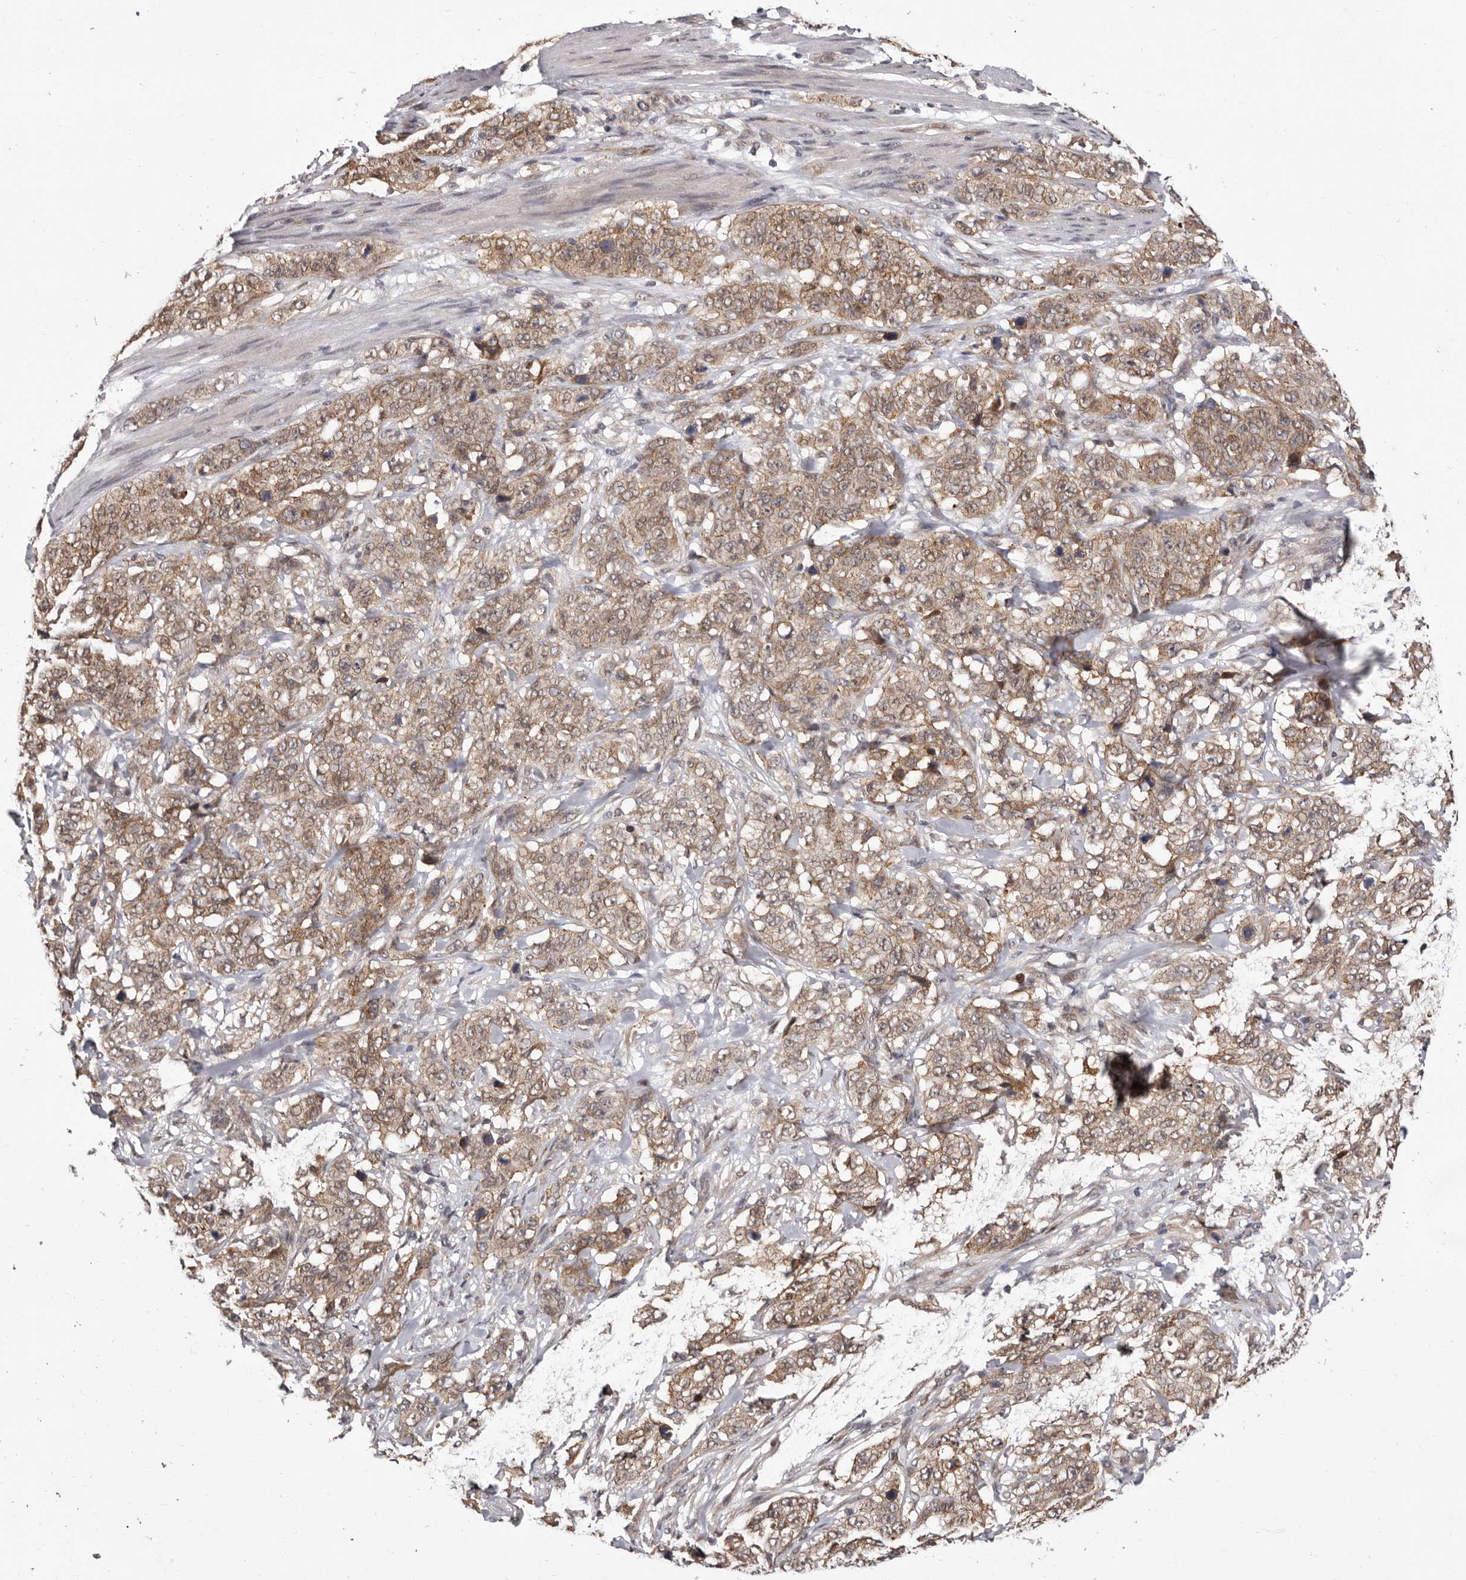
{"staining": {"intensity": "moderate", "quantity": ">75%", "location": "cytoplasmic/membranous,nuclear"}, "tissue": "stomach cancer", "cell_type": "Tumor cells", "image_type": "cancer", "snomed": [{"axis": "morphology", "description": "Adenocarcinoma, NOS"}, {"axis": "topography", "description": "Stomach"}], "caption": "Protein staining of adenocarcinoma (stomach) tissue demonstrates moderate cytoplasmic/membranous and nuclear staining in approximately >75% of tumor cells. The staining was performed using DAB (3,3'-diaminobenzidine), with brown indicating positive protein expression. Nuclei are stained blue with hematoxylin.", "gene": "GLRX3", "patient": {"sex": "male", "age": 48}}